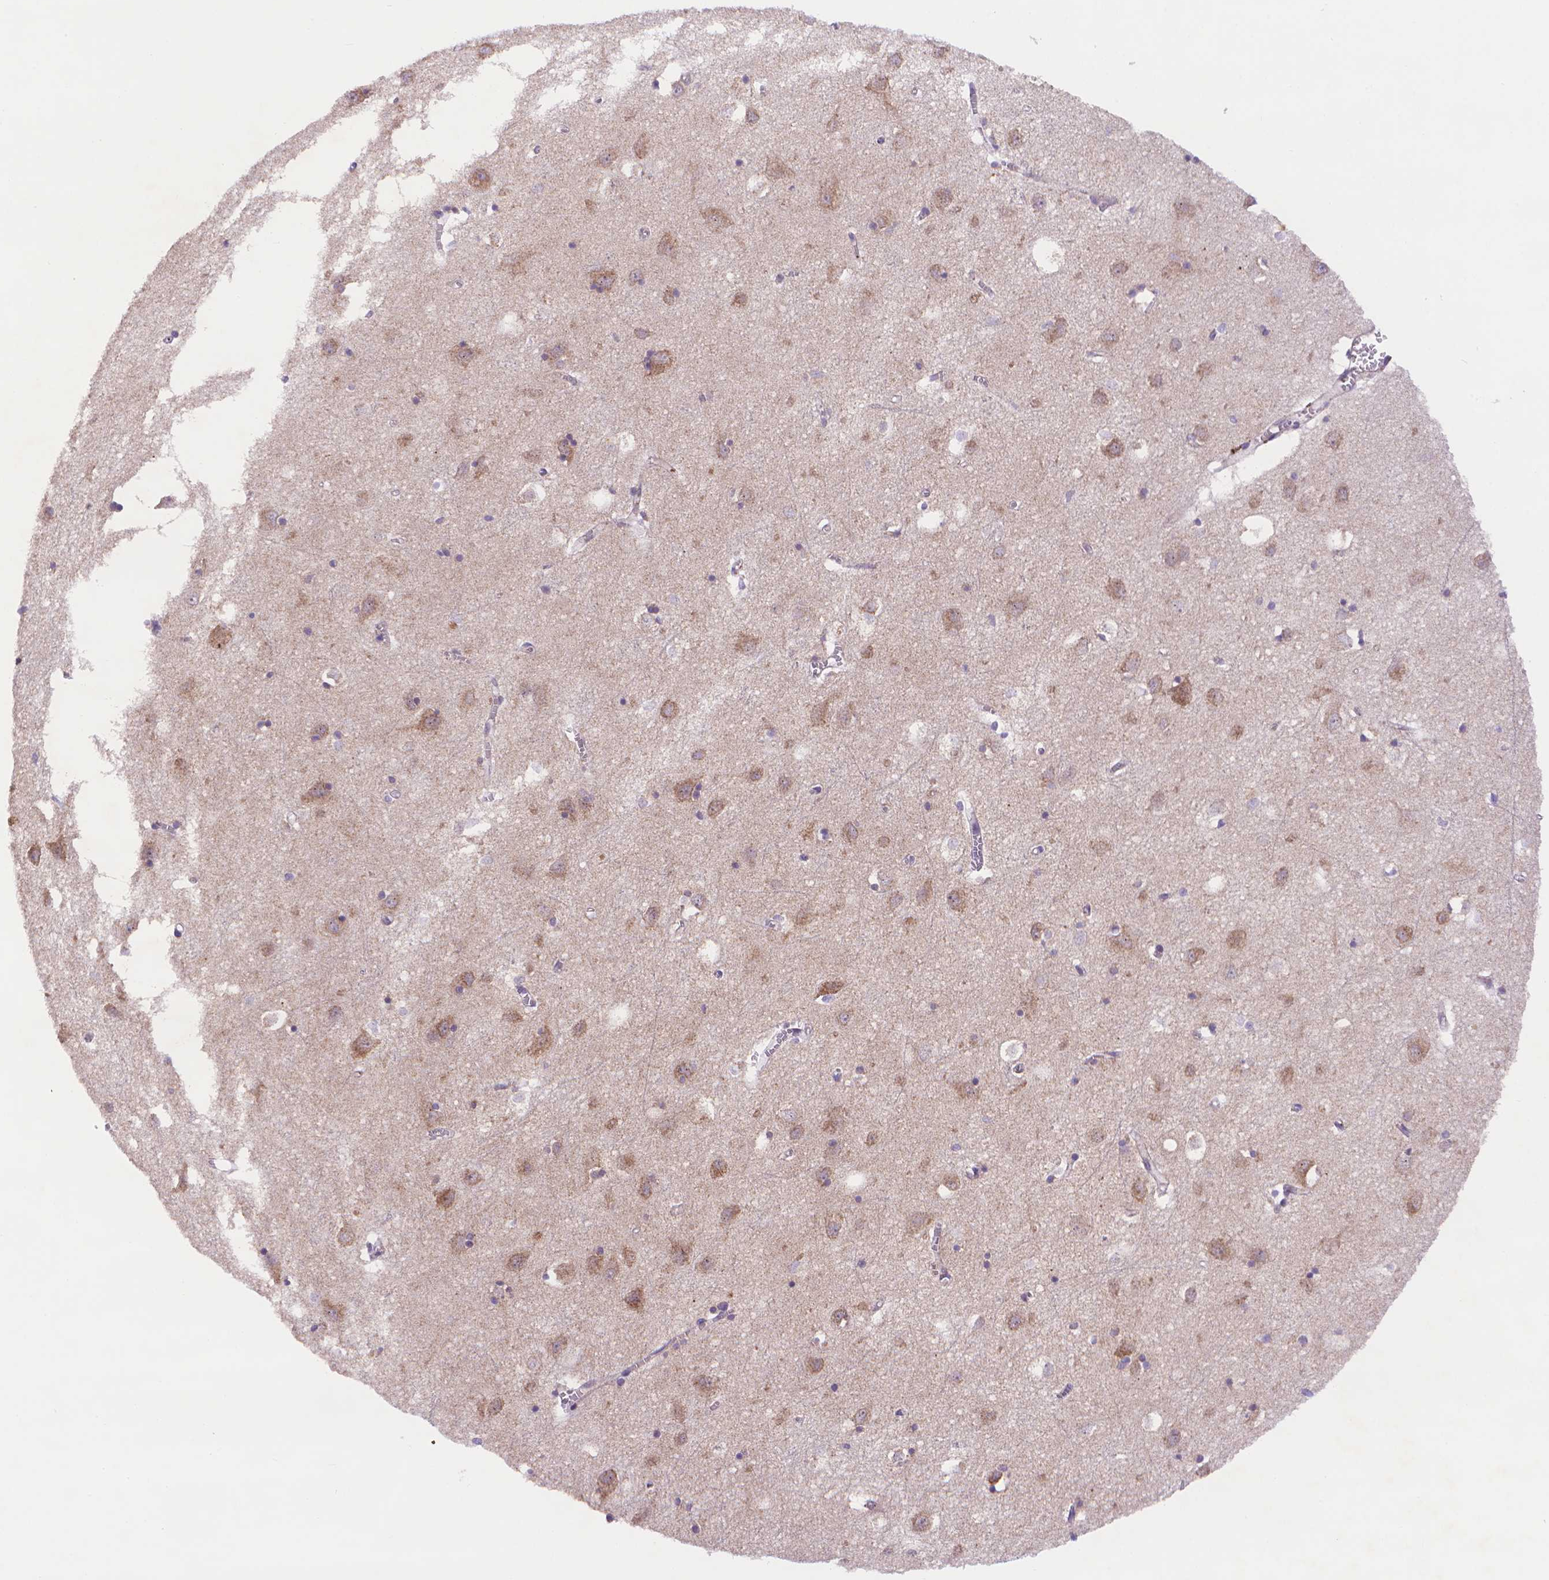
{"staining": {"intensity": "negative", "quantity": "none", "location": "none"}, "tissue": "cerebral cortex", "cell_type": "Endothelial cells", "image_type": "normal", "snomed": [{"axis": "morphology", "description": "Normal tissue, NOS"}, {"axis": "topography", "description": "Cerebral cortex"}], "caption": "Protein analysis of normal cerebral cortex reveals no significant staining in endothelial cells.", "gene": "CYYR1", "patient": {"sex": "male", "age": 70}}